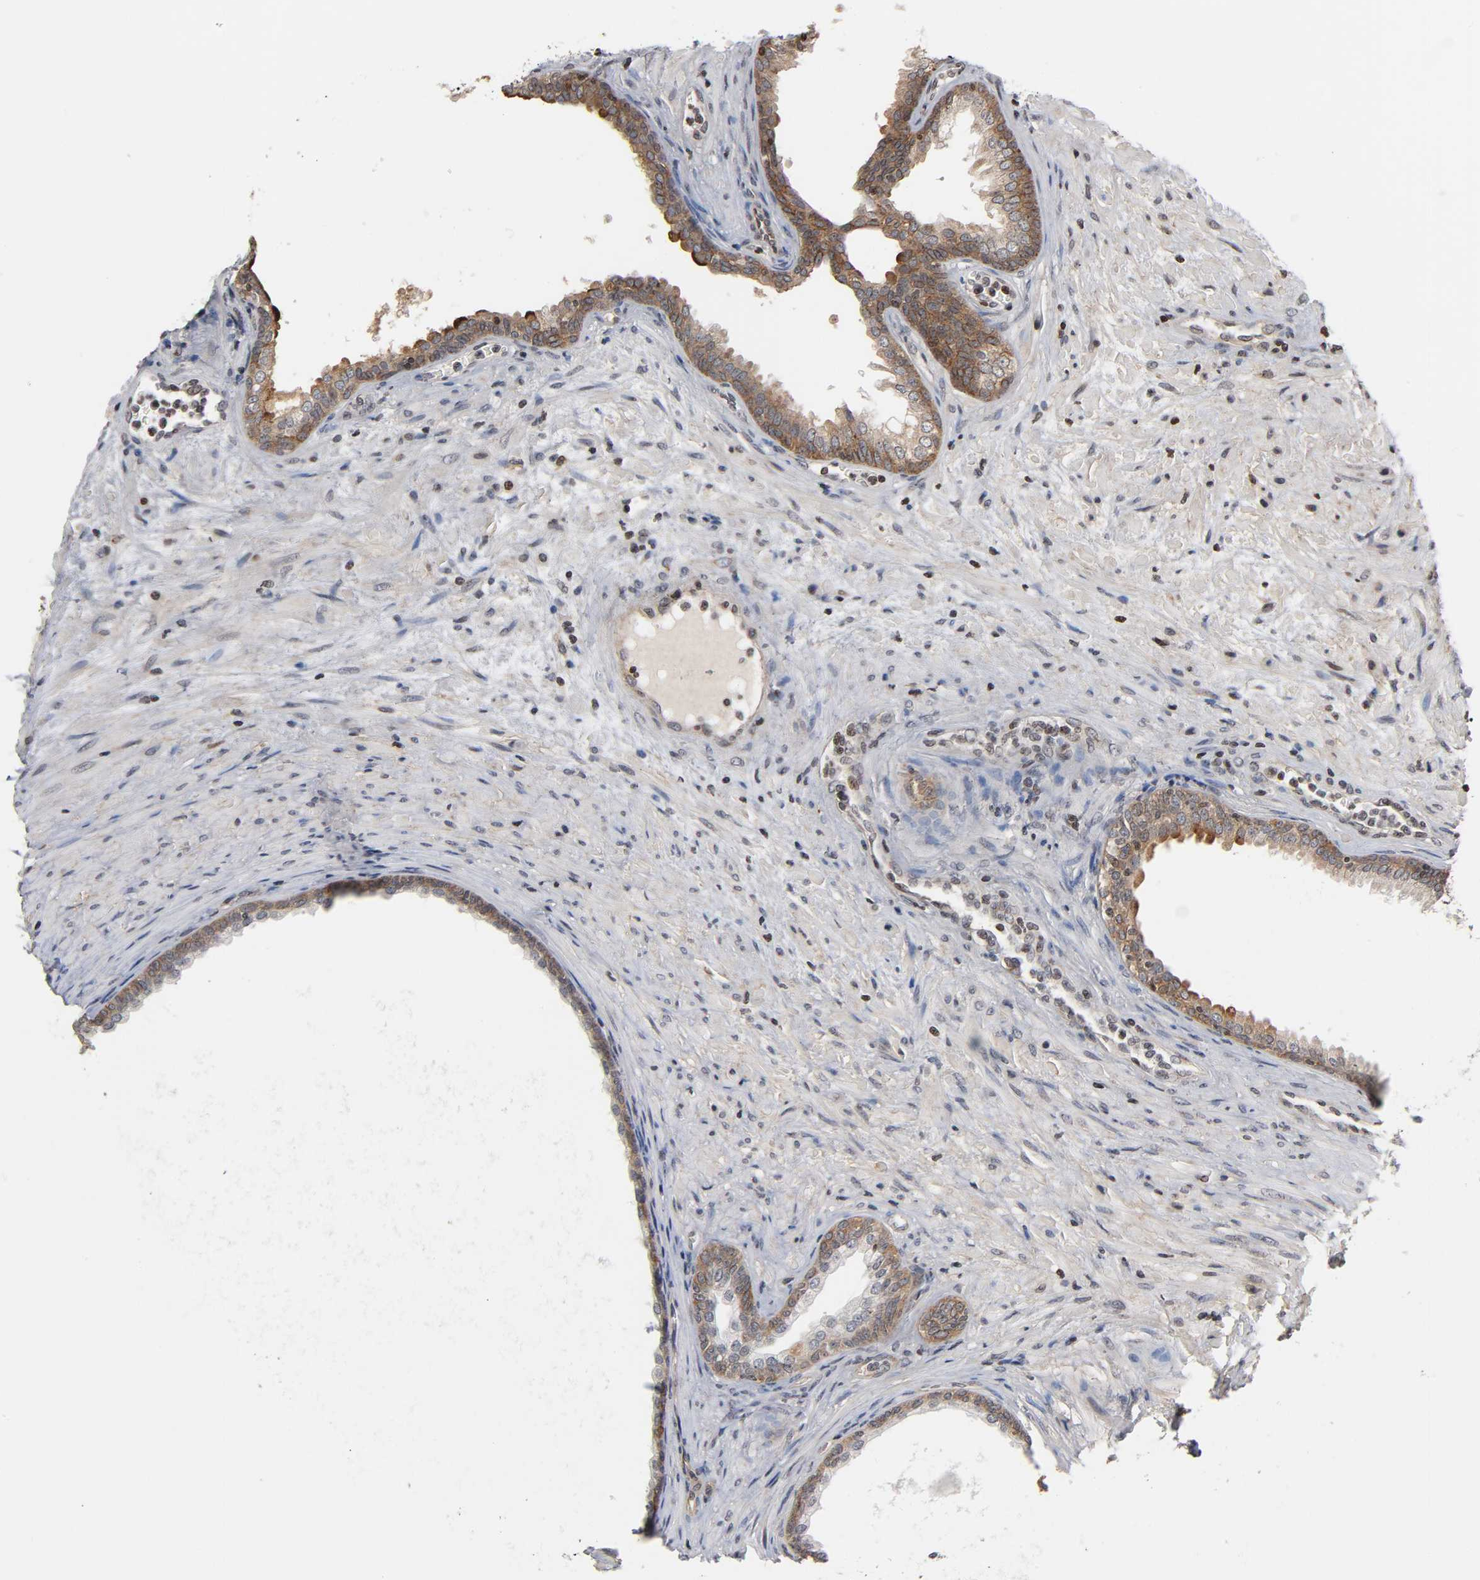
{"staining": {"intensity": "moderate", "quantity": "25%-75%", "location": "cytoplasmic/membranous"}, "tissue": "prostate", "cell_type": "Glandular cells", "image_type": "normal", "snomed": [{"axis": "morphology", "description": "Normal tissue, NOS"}, {"axis": "topography", "description": "Prostate"}], "caption": "Glandular cells show medium levels of moderate cytoplasmic/membranous staining in approximately 25%-75% of cells in normal prostate.", "gene": "ITGAV", "patient": {"sex": "male", "age": 76}}